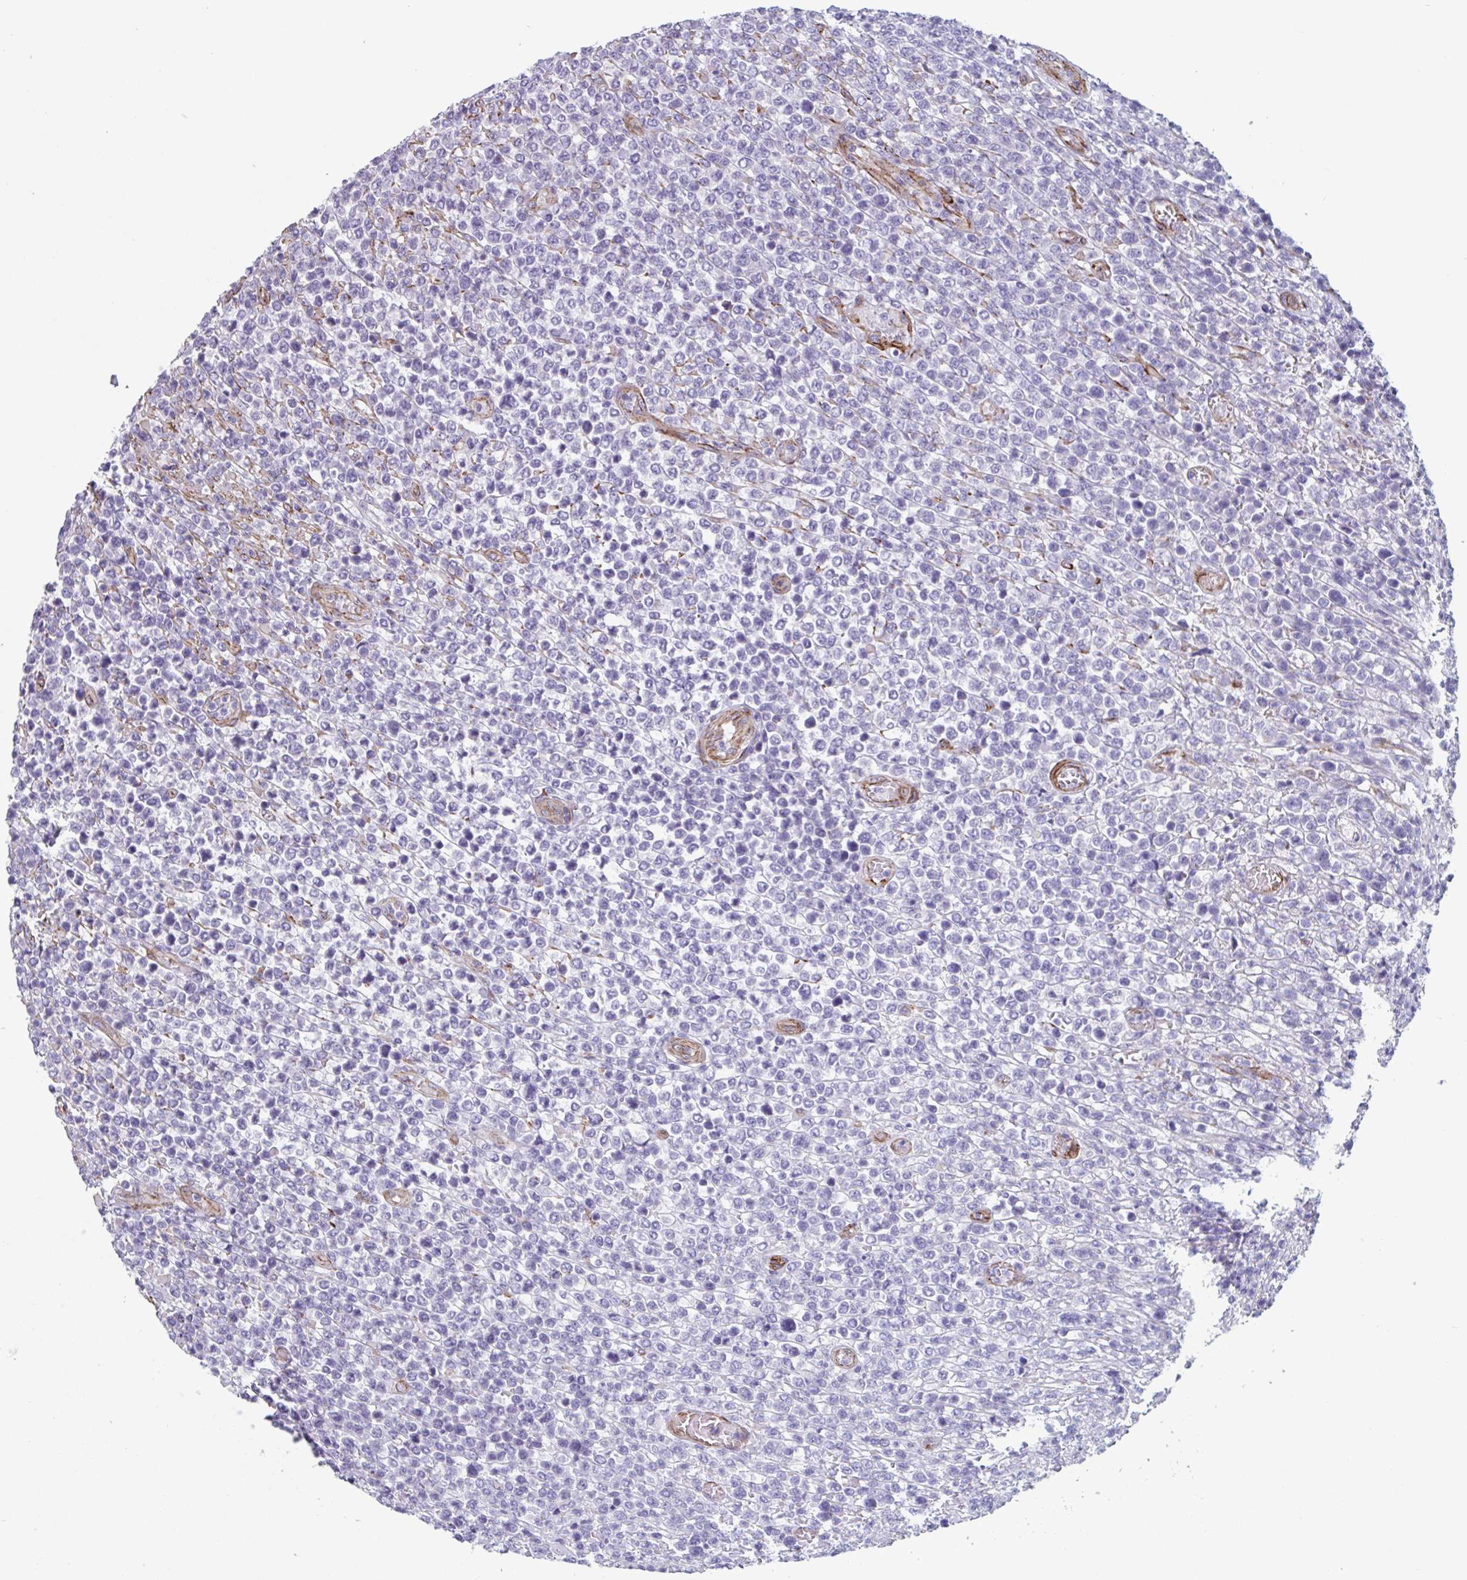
{"staining": {"intensity": "negative", "quantity": "none", "location": "none"}, "tissue": "lymphoma", "cell_type": "Tumor cells", "image_type": "cancer", "snomed": [{"axis": "morphology", "description": "Malignant lymphoma, non-Hodgkin's type, High grade"}, {"axis": "topography", "description": "Soft tissue"}], "caption": "IHC image of human lymphoma stained for a protein (brown), which displays no positivity in tumor cells.", "gene": "CITED4", "patient": {"sex": "female", "age": 56}}